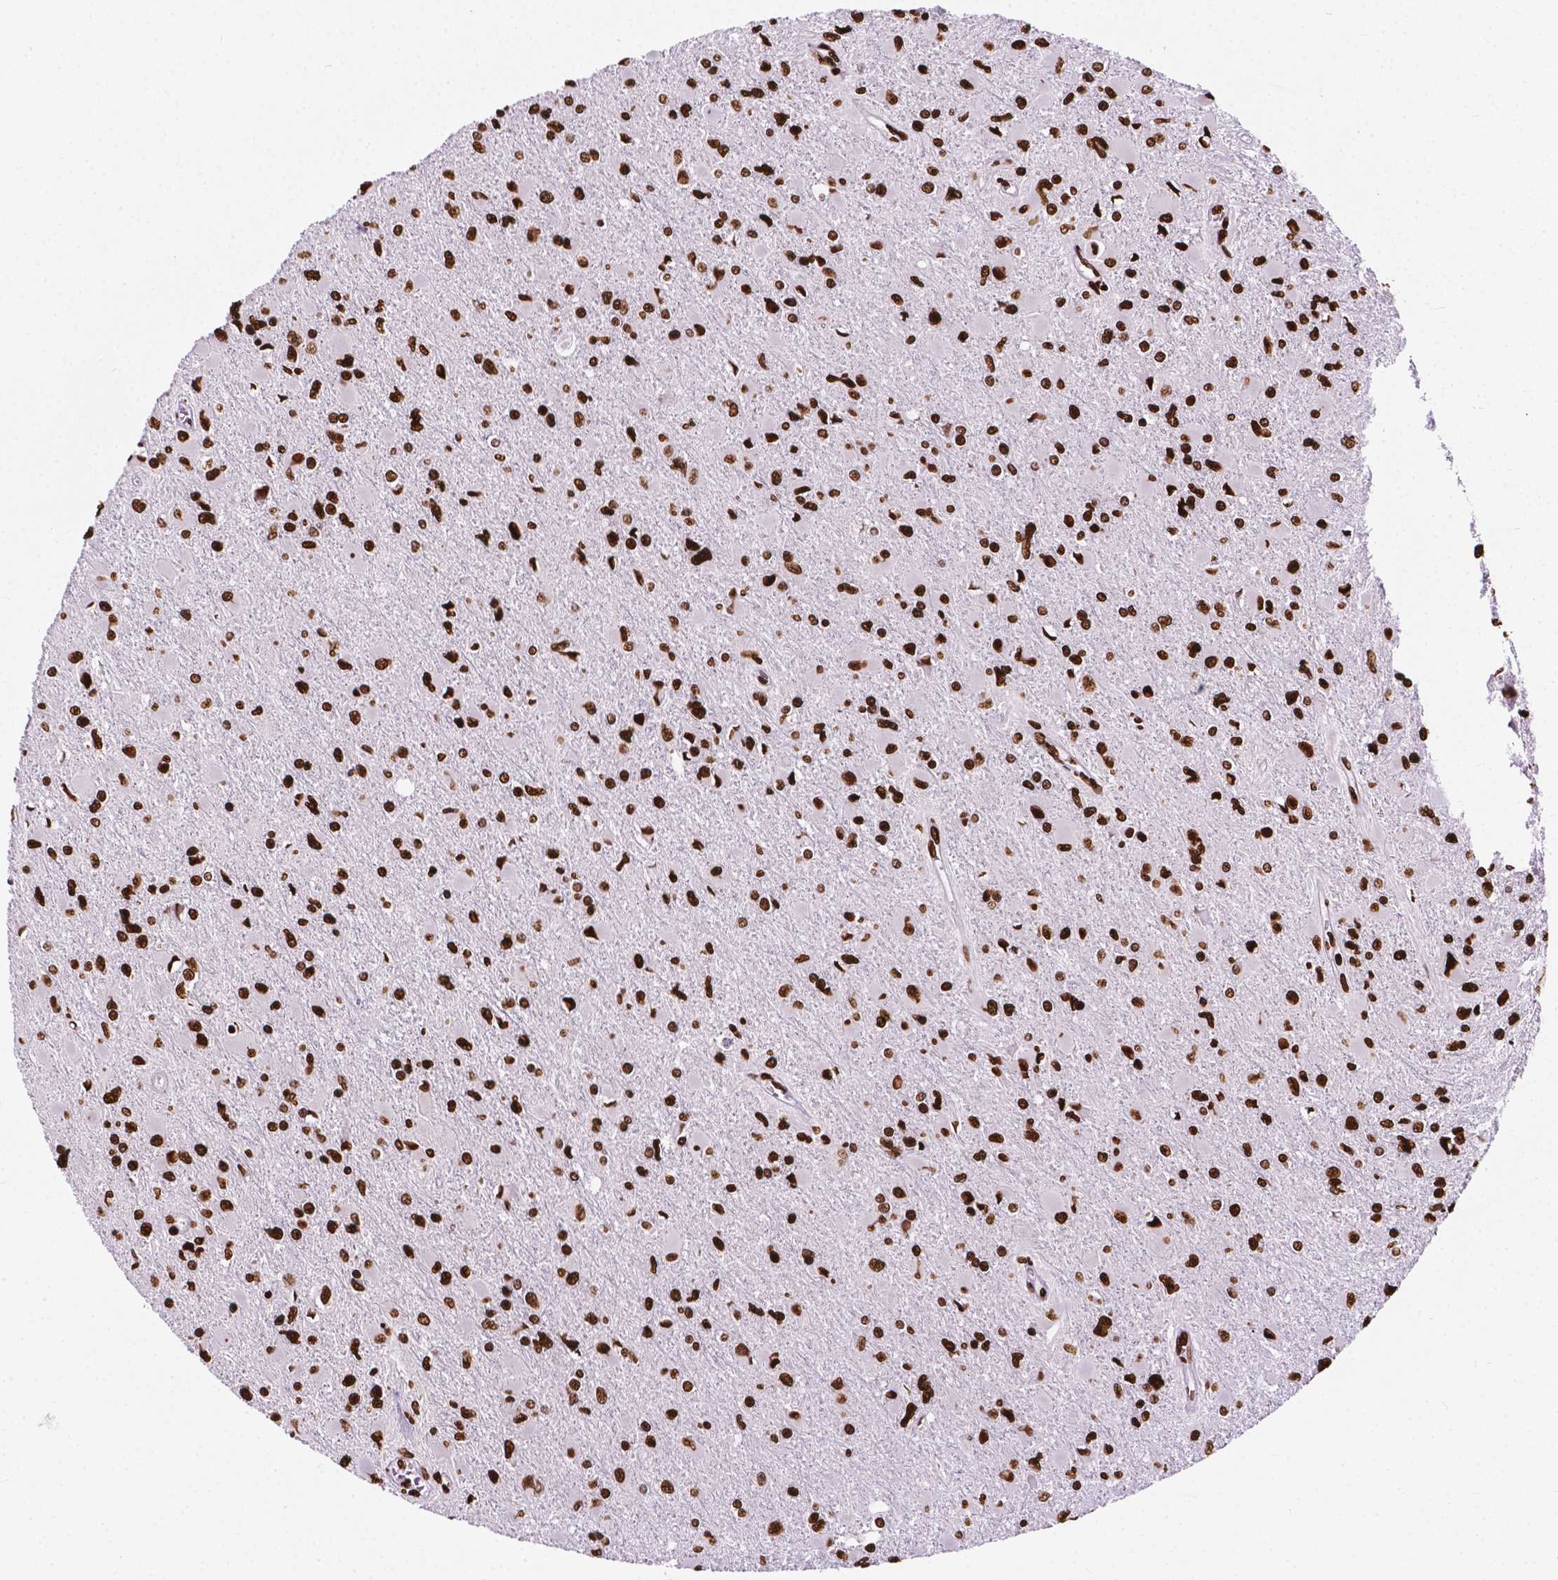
{"staining": {"intensity": "strong", "quantity": ">75%", "location": "nuclear"}, "tissue": "glioma", "cell_type": "Tumor cells", "image_type": "cancer", "snomed": [{"axis": "morphology", "description": "Glioma, malignant, High grade"}, {"axis": "topography", "description": "Cerebral cortex"}], "caption": "High-power microscopy captured an immunohistochemistry (IHC) photomicrograph of malignant glioma (high-grade), revealing strong nuclear positivity in about >75% of tumor cells.", "gene": "SMIM5", "patient": {"sex": "female", "age": 36}}